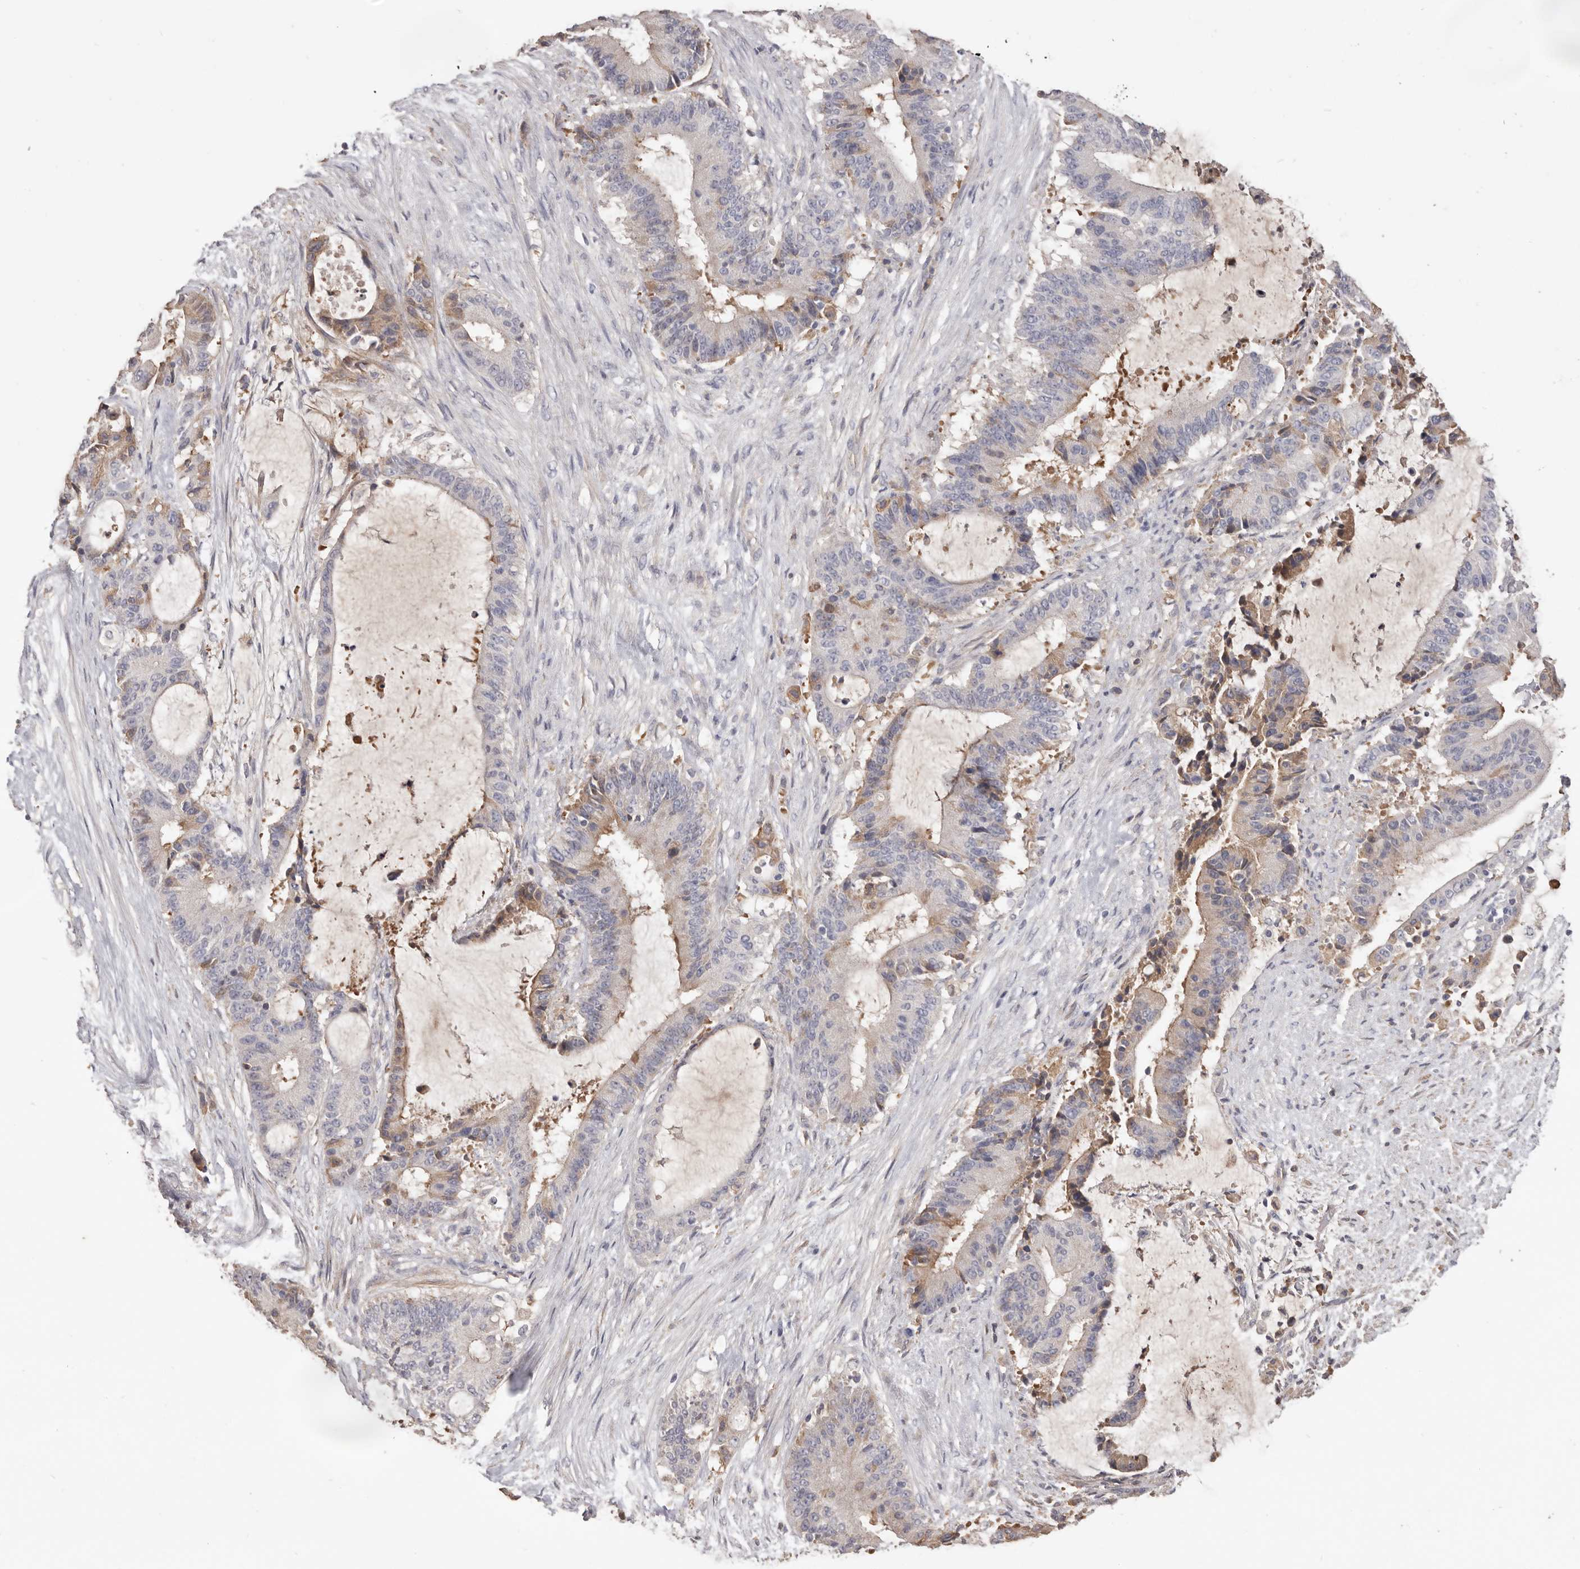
{"staining": {"intensity": "weak", "quantity": "<25%", "location": "cytoplasmic/membranous"}, "tissue": "liver cancer", "cell_type": "Tumor cells", "image_type": "cancer", "snomed": [{"axis": "morphology", "description": "Normal tissue, NOS"}, {"axis": "morphology", "description": "Cholangiocarcinoma"}, {"axis": "topography", "description": "Liver"}, {"axis": "topography", "description": "Peripheral nerve tissue"}], "caption": "Image shows no significant protein expression in tumor cells of liver cancer.", "gene": "HCAR2", "patient": {"sex": "female", "age": 73}}